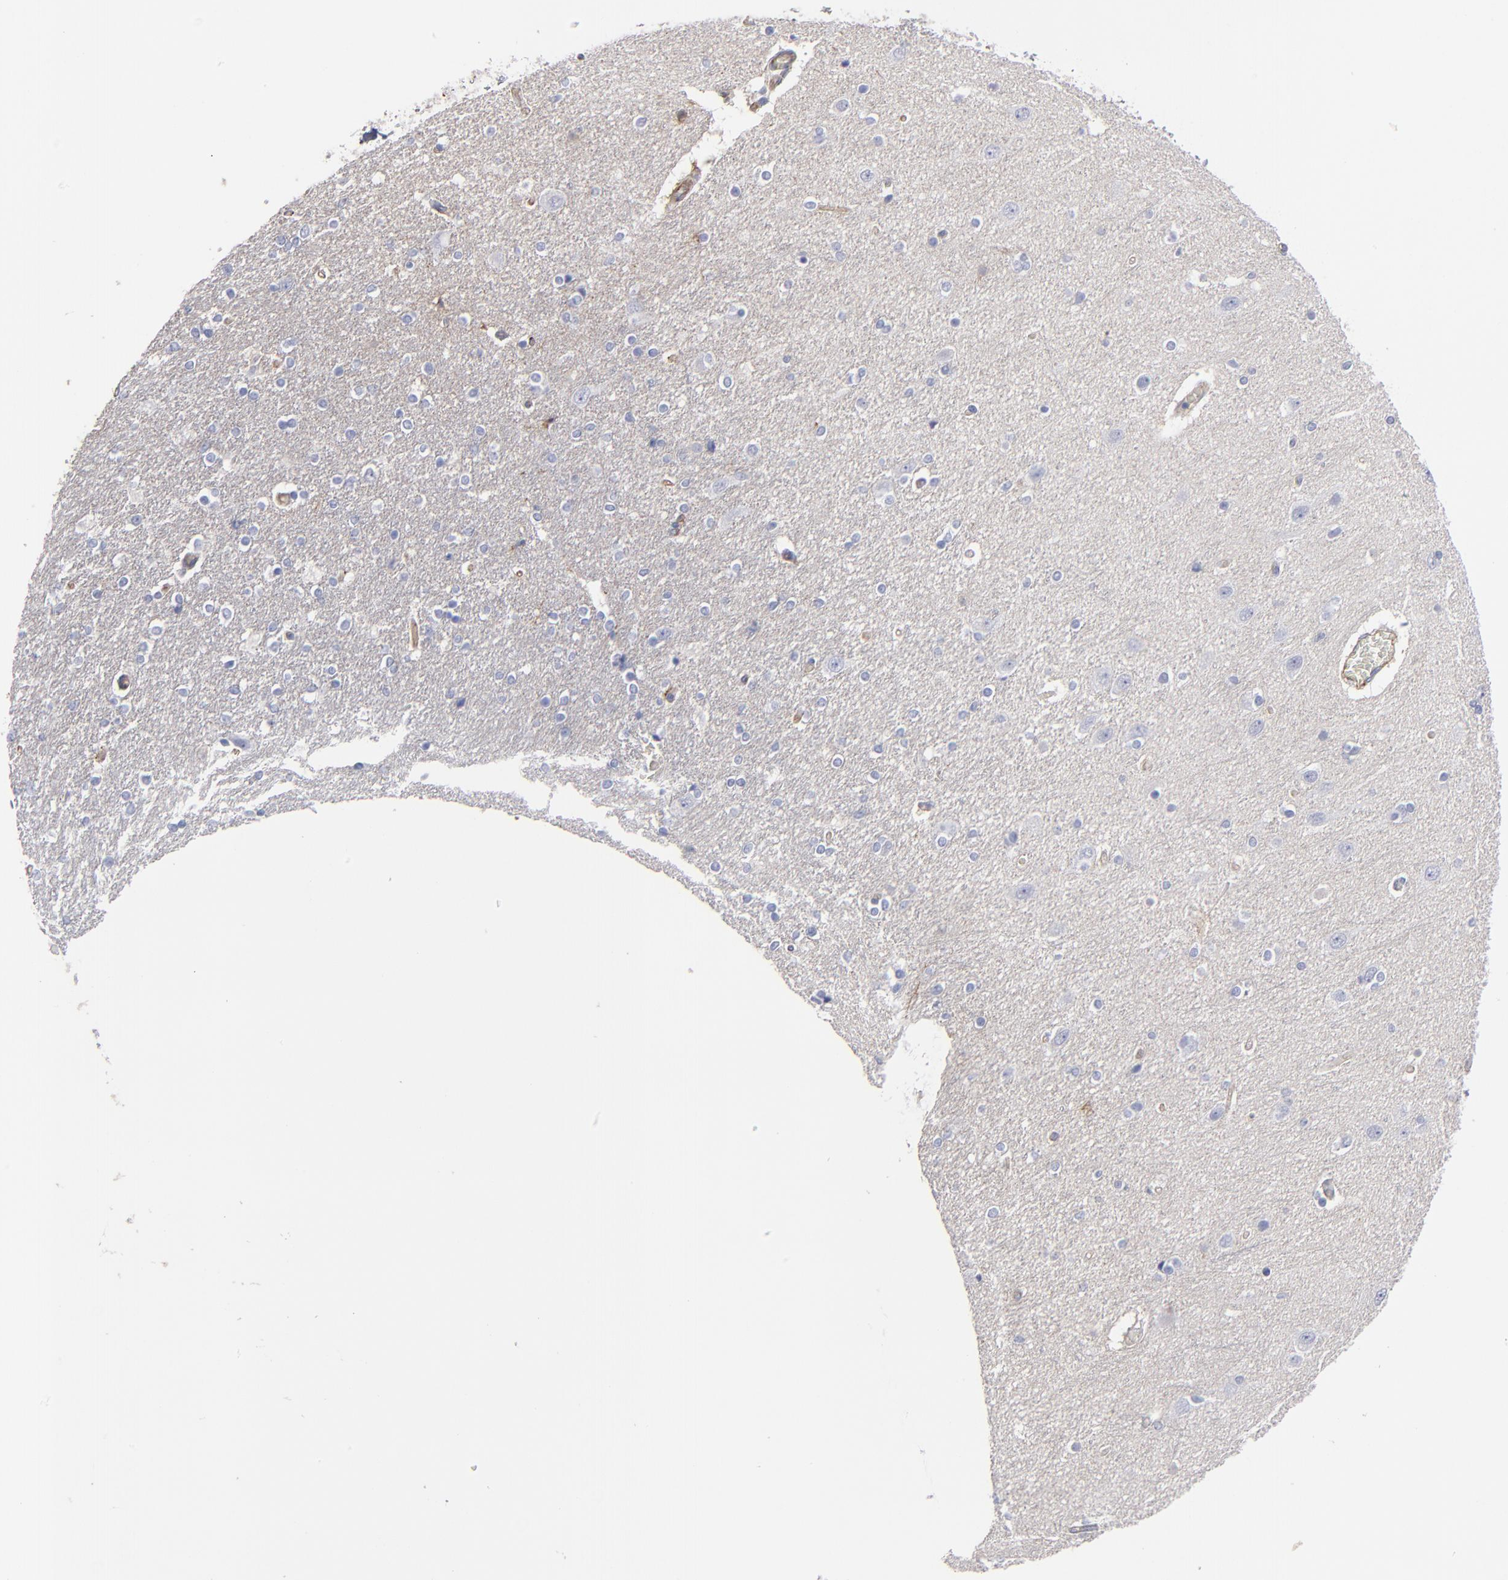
{"staining": {"intensity": "negative", "quantity": "none", "location": "none"}, "tissue": "caudate", "cell_type": "Glial cells", "image_type": "normal", "snomed": [{"axis": "morphology", "description": "Normal tissue, NOS"}, {"axis": "topography", "description": "Lateral ventricle wall"}], "caption": "DAB (3,3'-diaminobenzidine) immunohistochemical staining of benign human caudate reveals no significant positivity in glial cells. (Stains: DAB (3,3'-diaminobenzidine) immunohistochemistry (IHC) with hematoxylin counter stain, Microscopy: brightfield microscopy at high magnification).", "gene": "TM4SF1", "patient": {"sex": "female", "age": 54}}